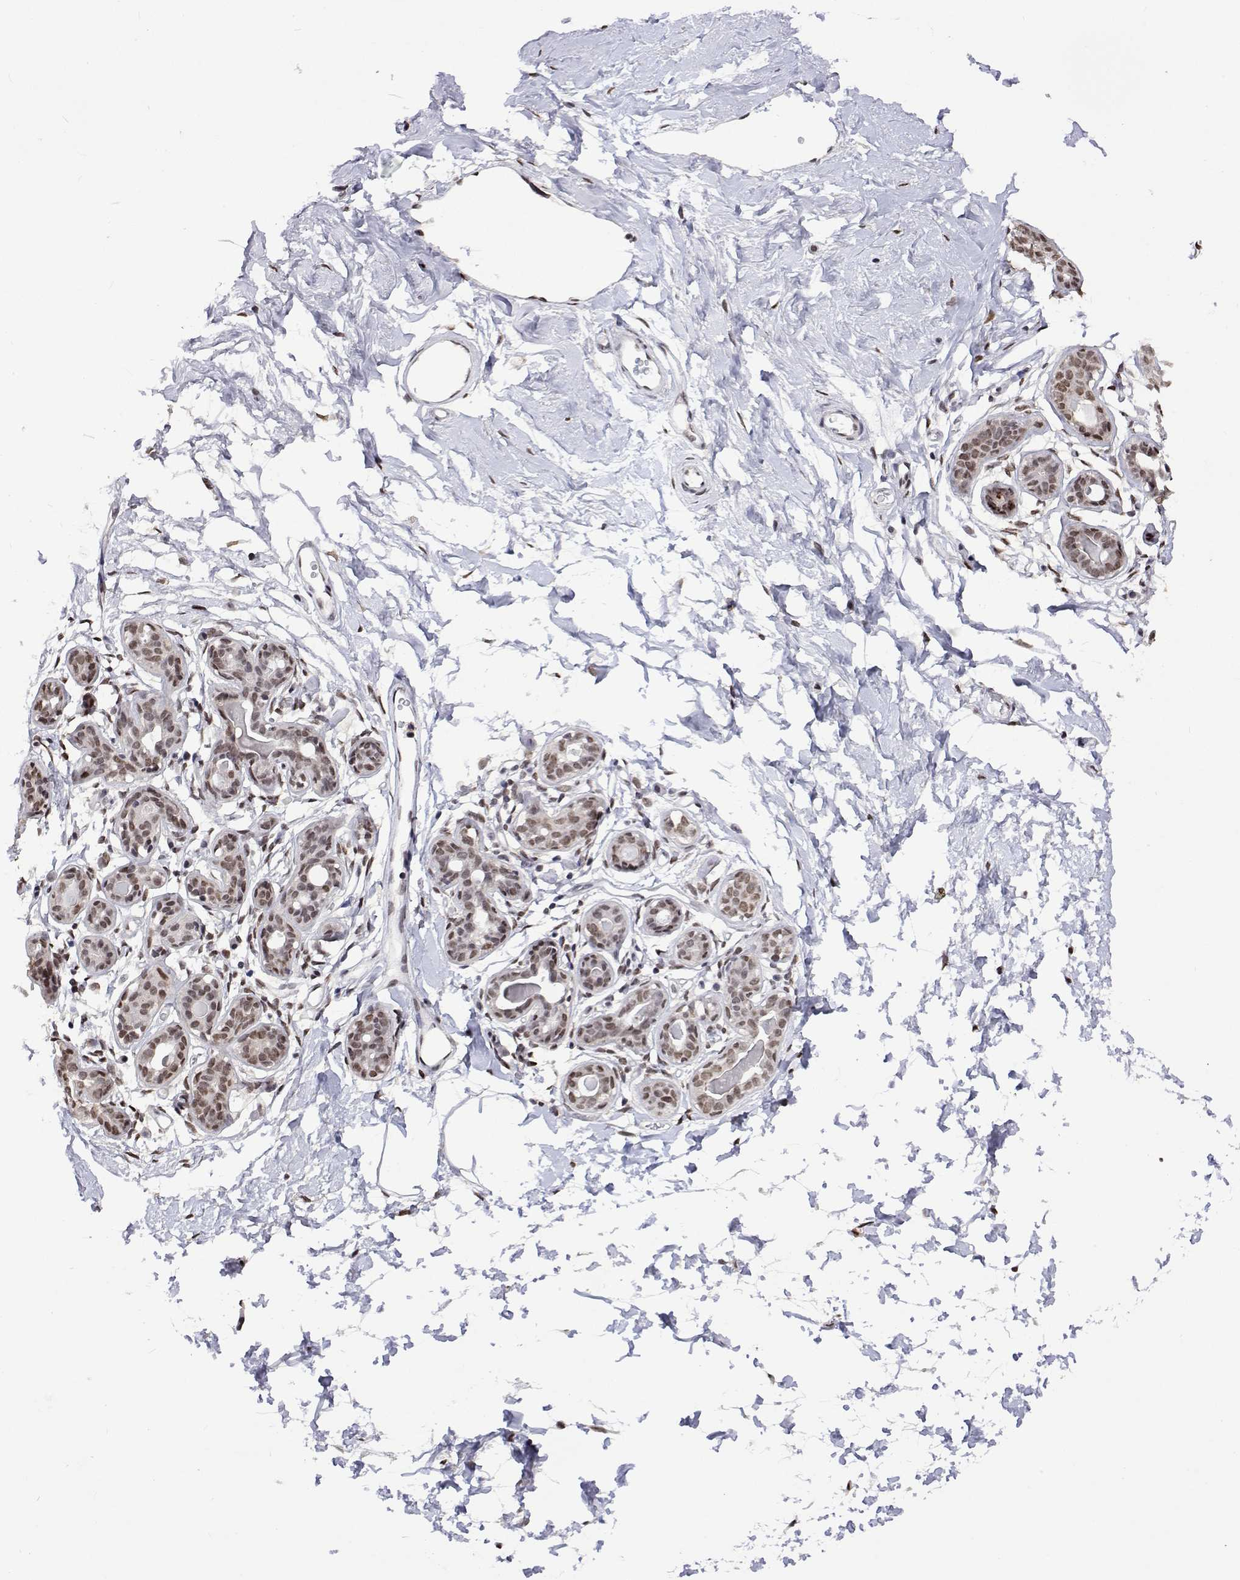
{"staining": {"intensity": "moderate", "quantity": "<25%", "location": "nuclear"}, "tissue": "breast", "cell_type": "Adipocytes", "image_type": "normal", "snomed": [{"axis": "morphology", "description": "Normal tissue, NOS"}, {"axis": "topography", "description": "Breast"}], "caption": "Immunohistochemical staining of unremarkable human breast demonstrates <25% levels of moderate nuclear protein expression in approximately <25% of adipocytes.", "gene": "HNRNPA0", "patient": {"sex": "female", "age": 45}}